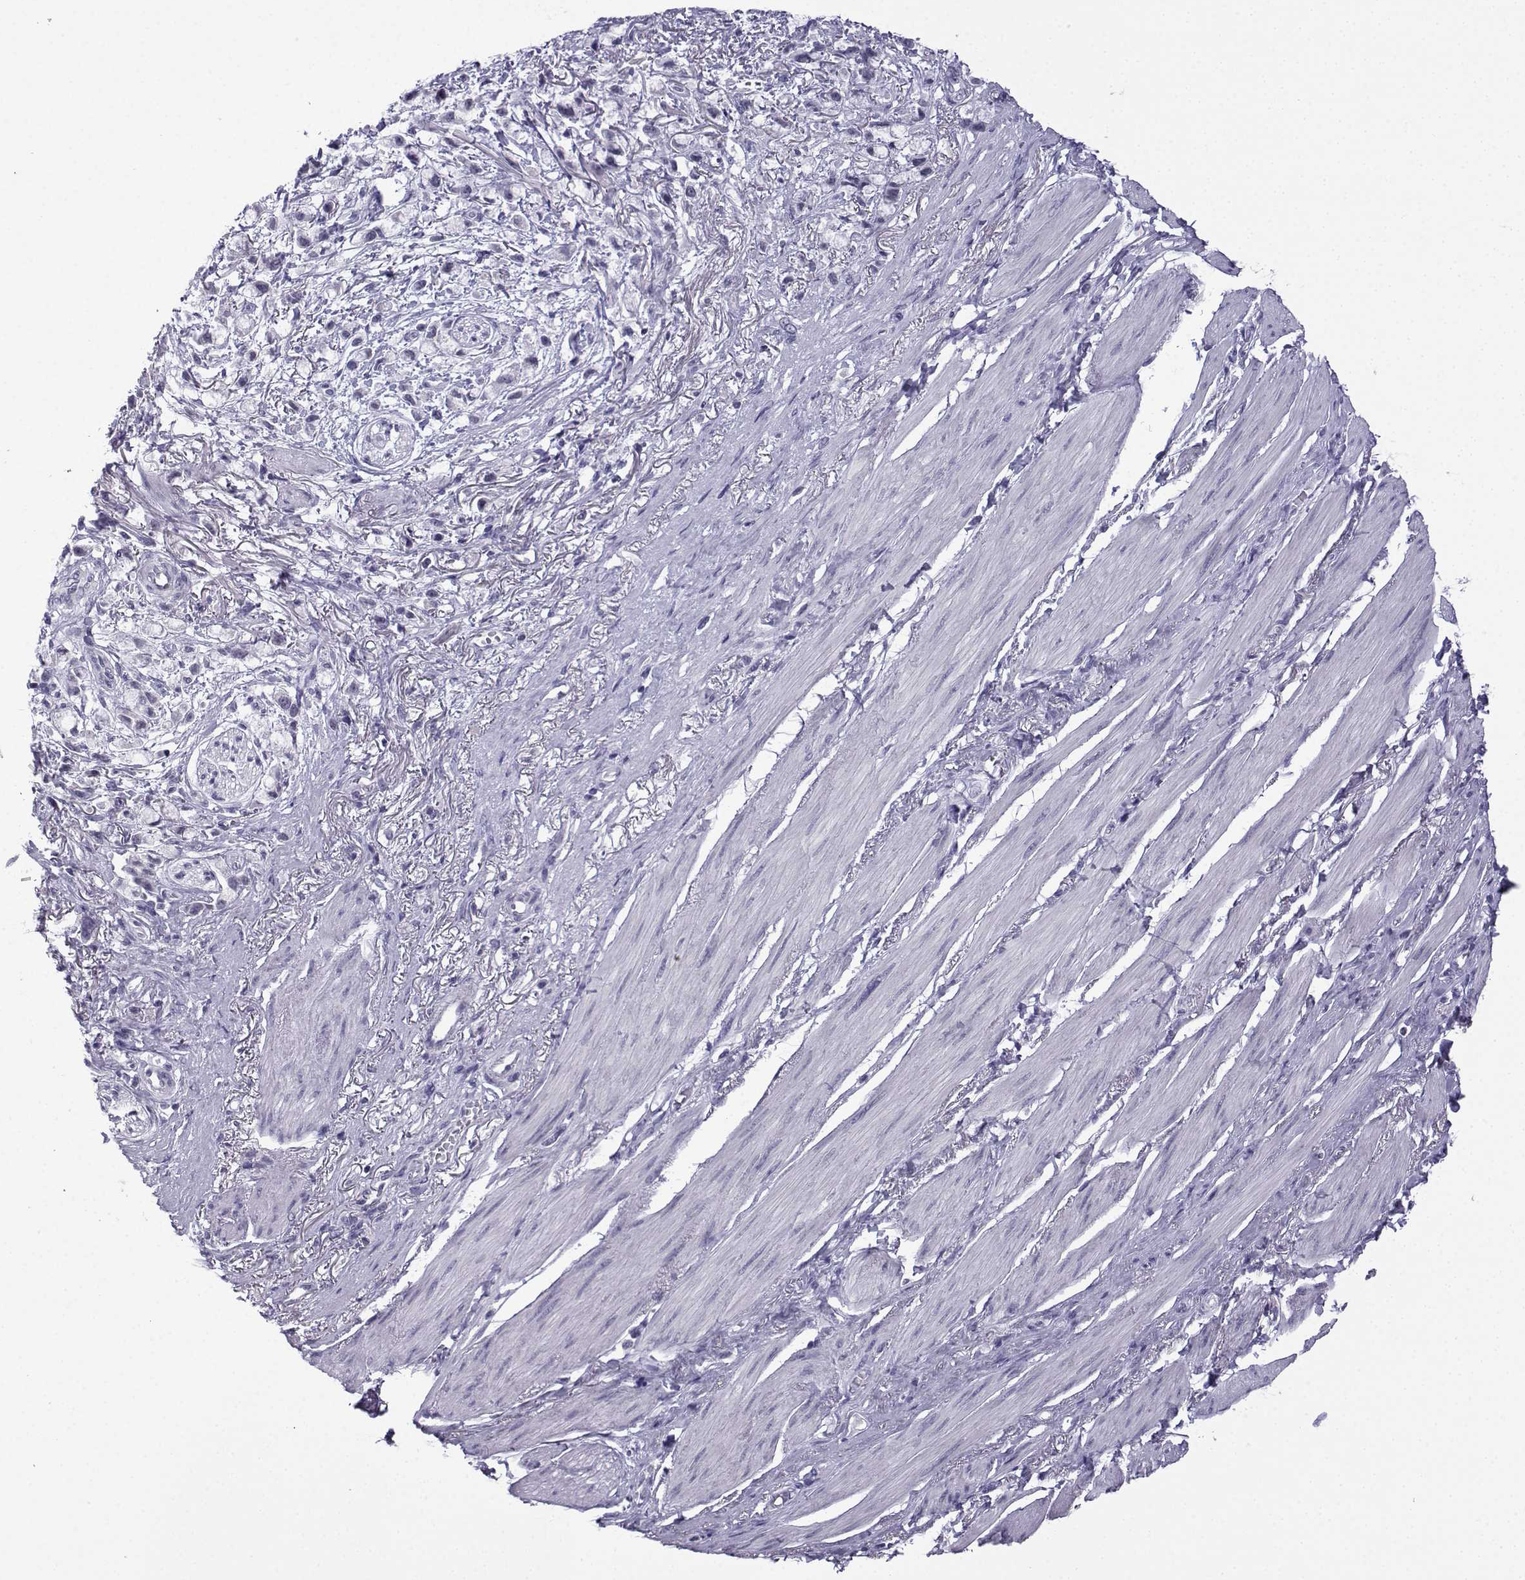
{"staining": {"intensity": "negative", "quantity": "none", "location": "none"}, "tissue": "stomach cancer", "cell_type": "Tumor cells", "image_type": "cancer", "snomed": [{"axis": "morphology", "description": "Adenocarcinoma, NOS"}, {"axis": "topography", "description": "Stomach"}], "caption": "Image shows no significant protein positivity in tumor cells of stomach cancer (adenocarcinoma). The staining was performed using DAB to visualize the protein expression in brown, while the nuclei were stained in blue with hematoxylin (Magnification: 20x).", "gene": "MRGBP", "patient": {"sex": "female", "age": 81}}